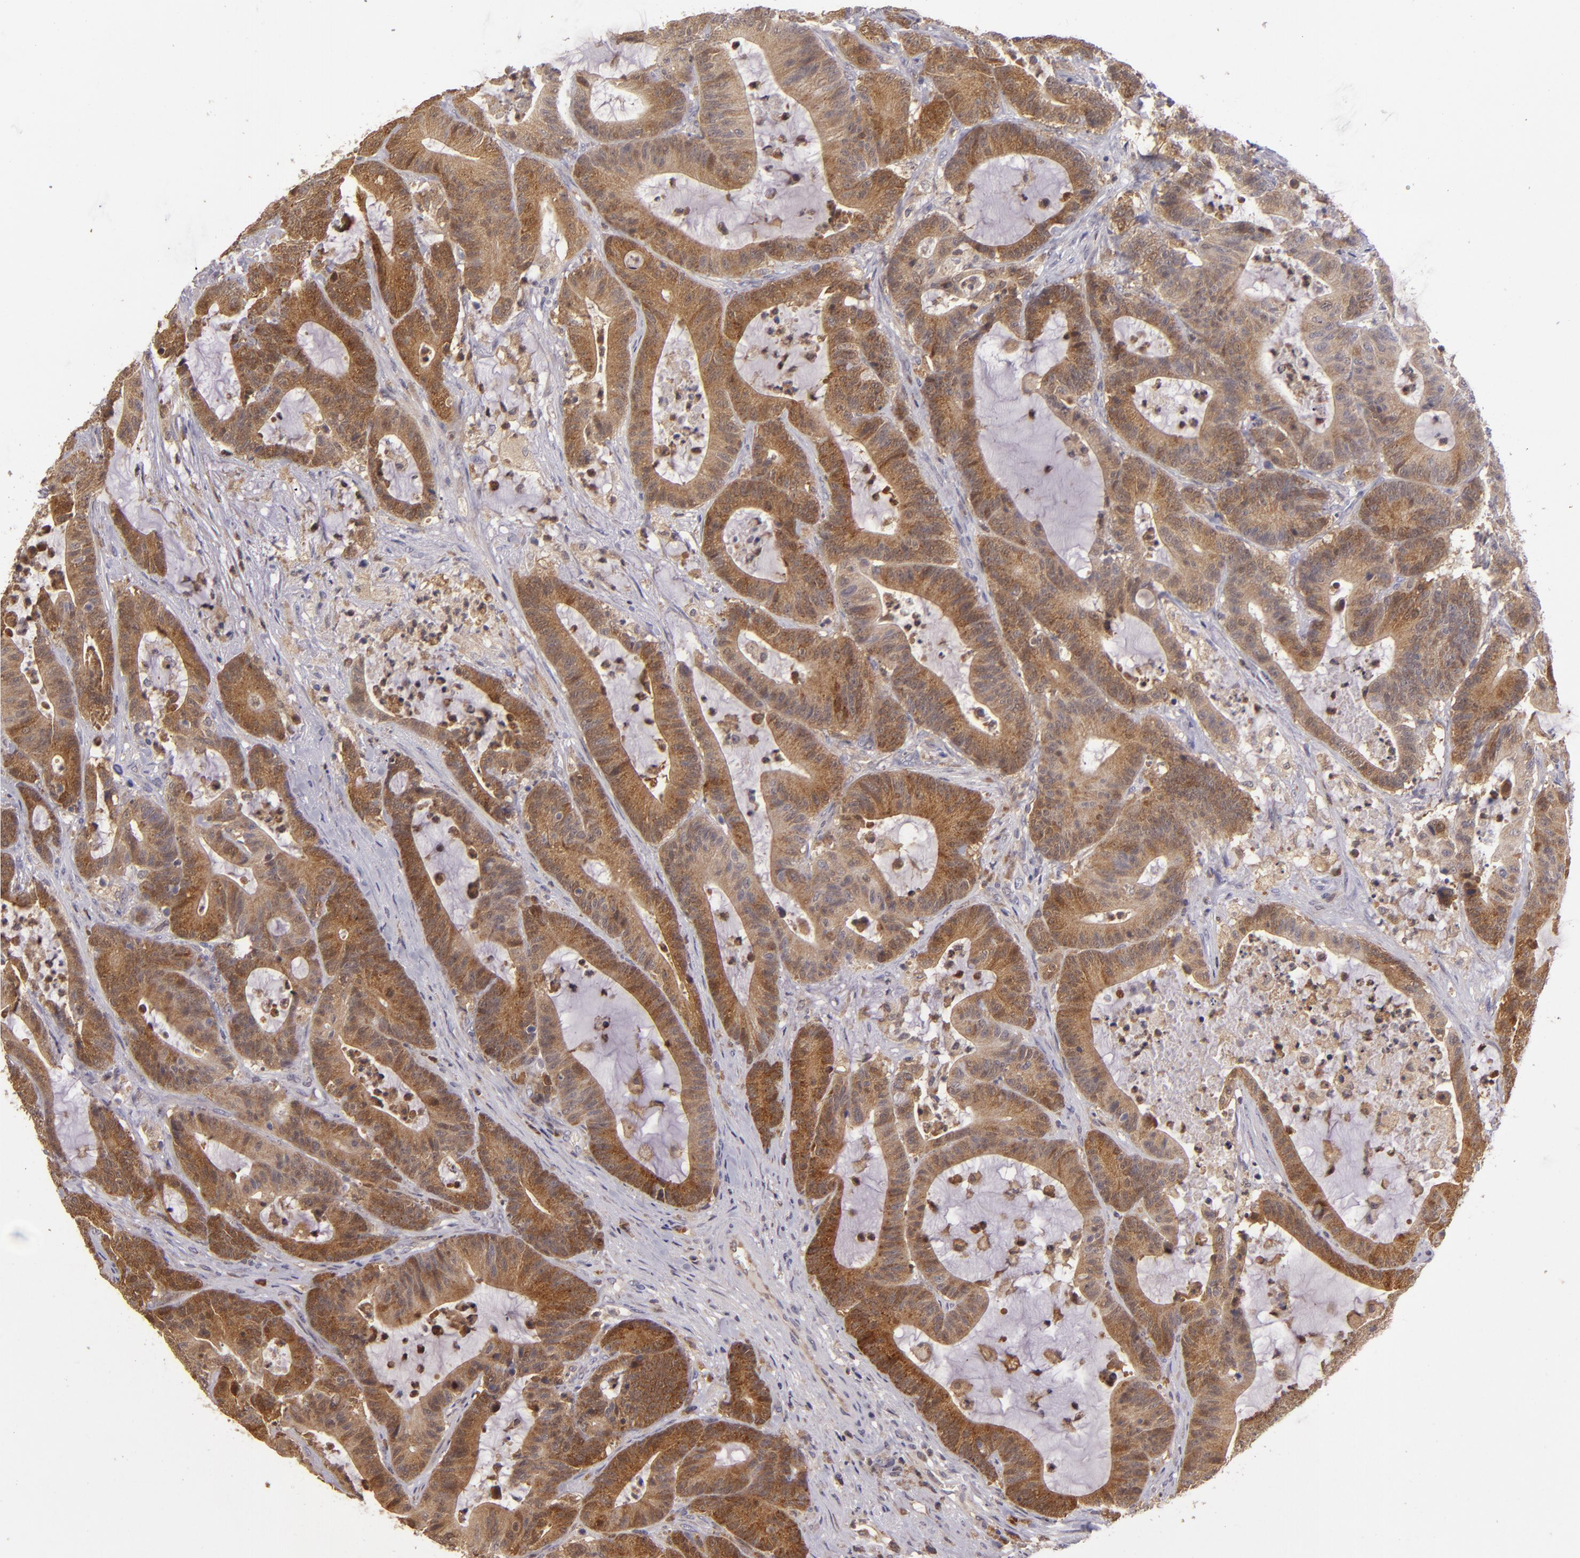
{"staining": {"intensity": "moderate", "quantity": ">75%", "location": "cytoplasmic/membranous"}, "tissue": "colorectal cancer", "cell_type": "Tumor cells", "image_type": "cancer", "snomed": [{"axis": "morphology", "description": "Adenocarcinoma, NOS"}, {"axis": "topography", "description": "Colon"}], "caption": "The histopathology image shows staining of adenocarcinoma (colorectal), revealing moderate cytoplasmic/membranous protein staining (brown color) within tumor cells.", "gene": "FHIT", "patient": {"sex": "female", "age": 84}}